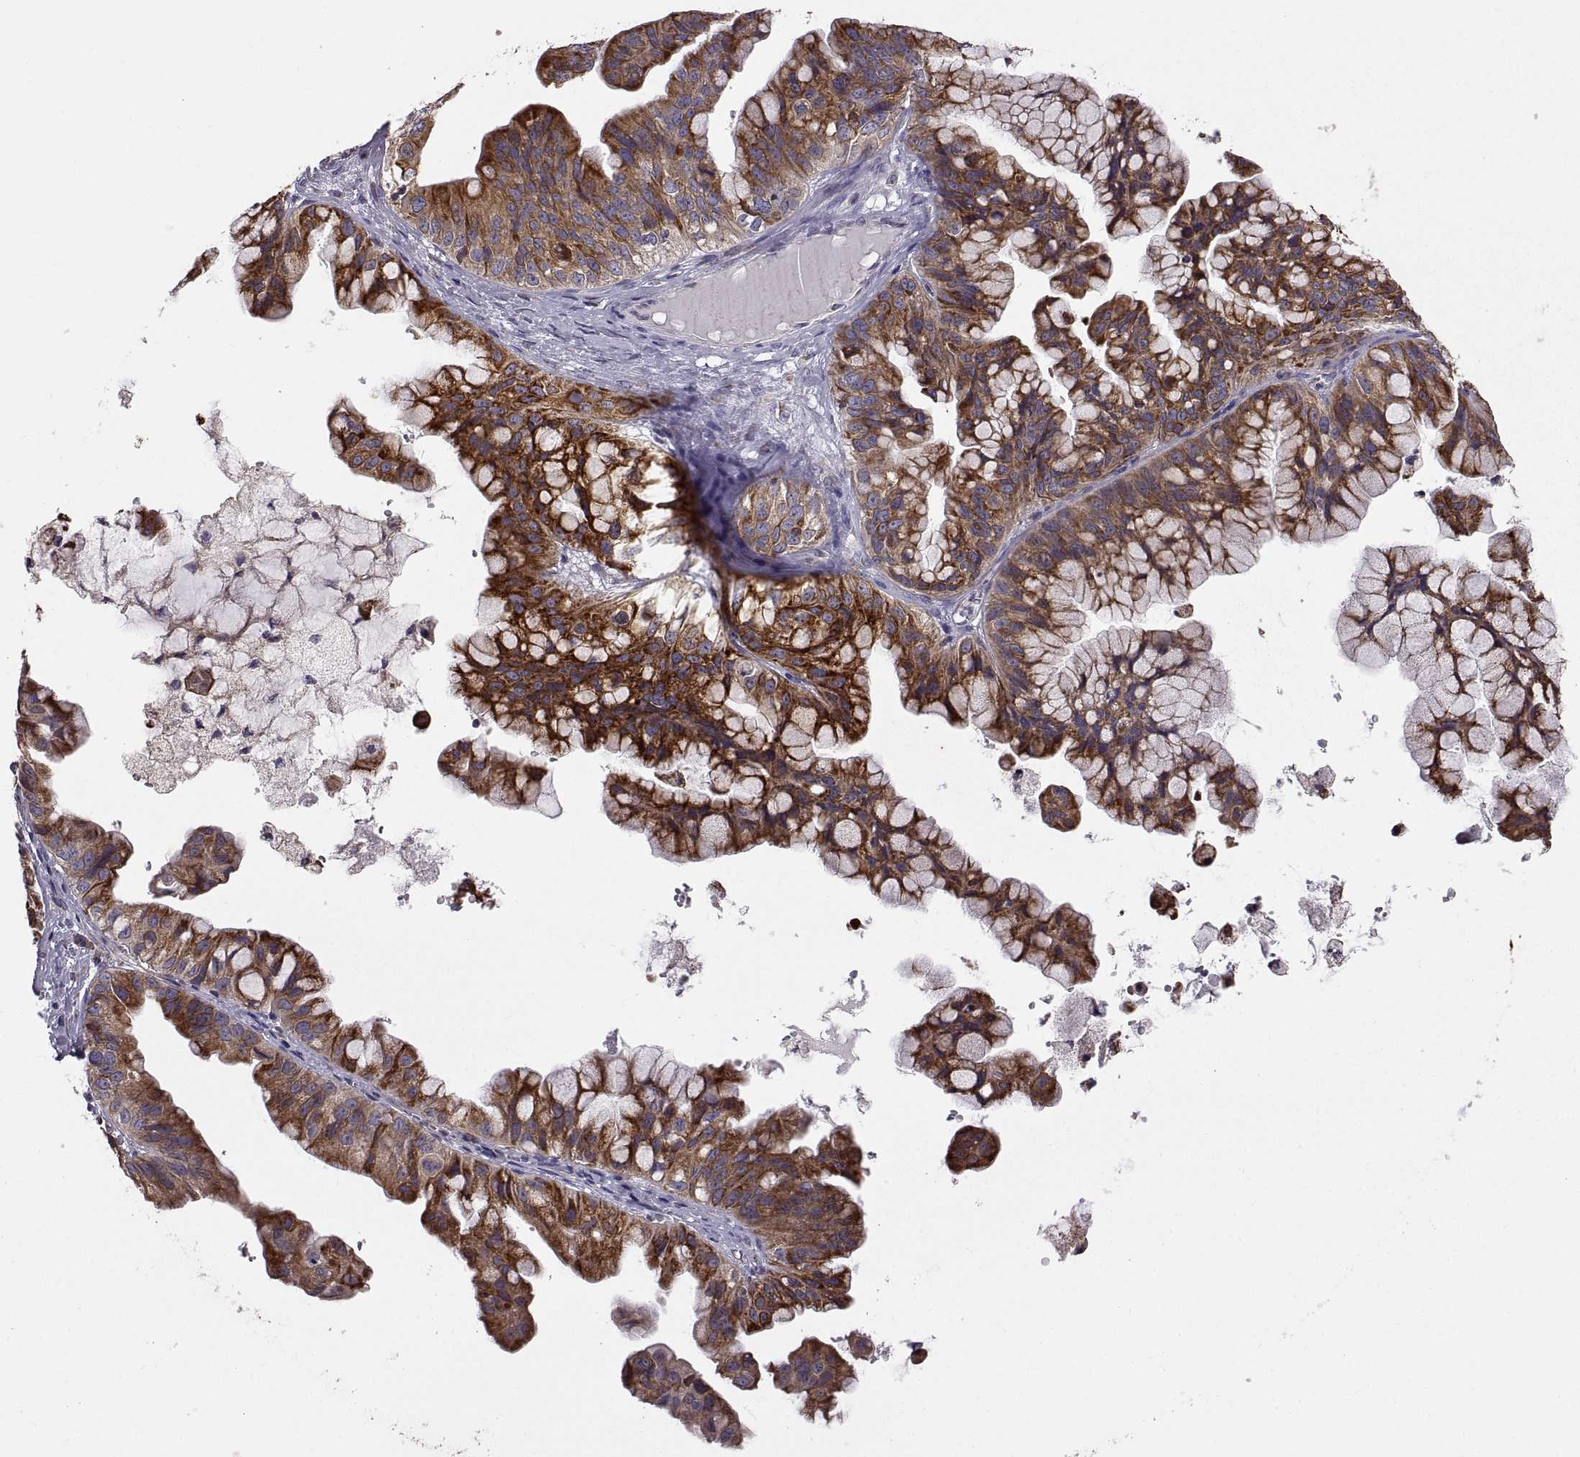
{"staining": {"intensity": "strong", "quantity": ">75%", "location": "cytoplasmic/membranous"}, "tissue": "ovarian cancer", "cell_type": "Tumor cells", "image_type": "cancer", "snomed": [{"axis": "morphology", "description": "Cystadenocarcinoma, mucinous, NOS"}, {"axis": "topography", "description": "Ovary"}], "caption": "IHC histopathology image of neoplastic tissue: ovarian cancer (mucinous cystadenocarcinoma) stained using immunohistochemistry (IHC) displays high levels of strong protein expression localized specifically in the cytoplasmic/membranous of tumor cells, appearing as a cytoplasmic/membranous brown color.", "gene": "PLEKHB2", "patient": {"sex": "female", "age": 76}}